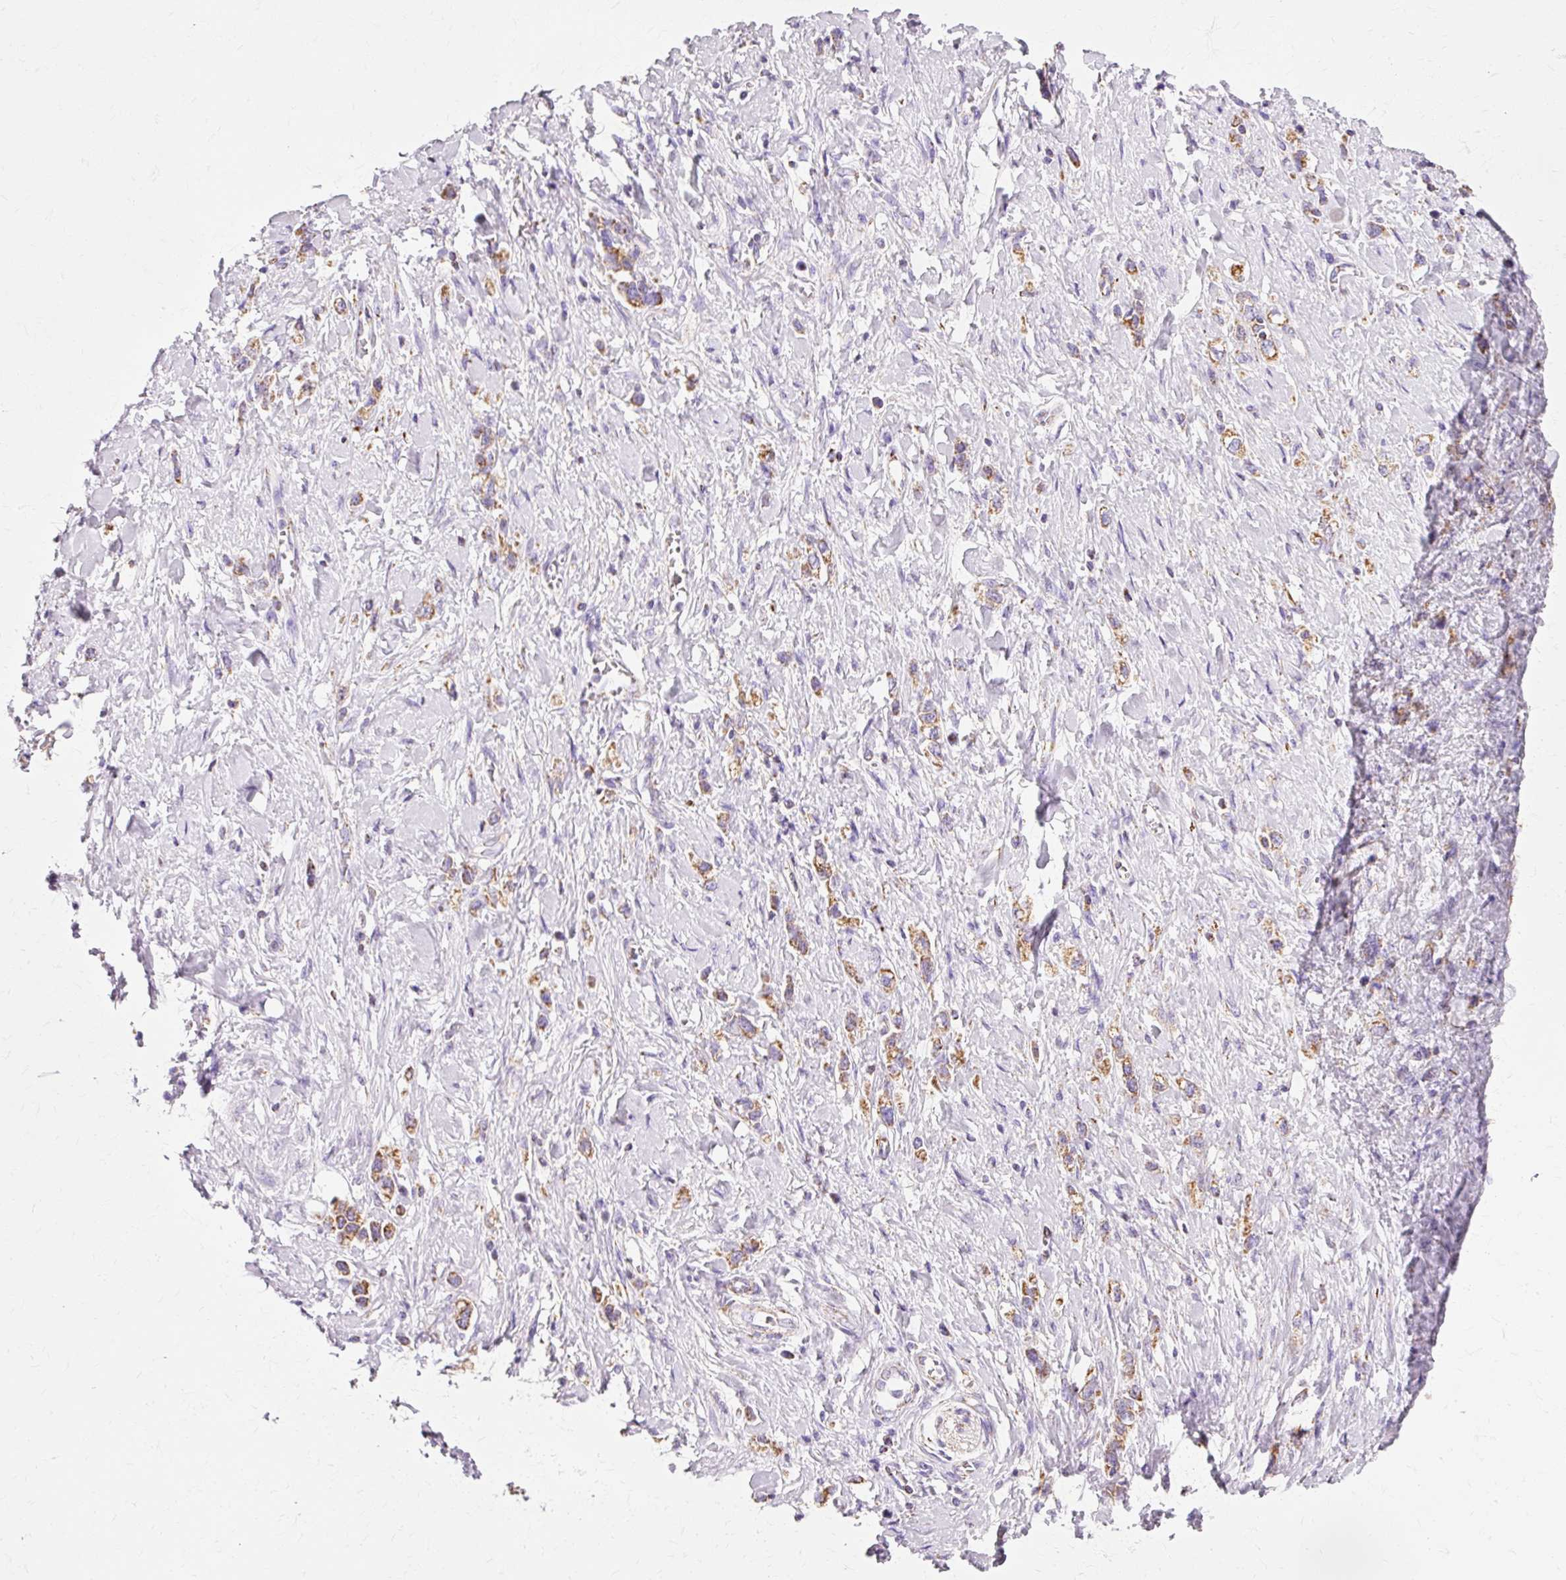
{"staining": {"intensity": "moderate", "quantity": ">75%", "location": "cytoplasmic/membranous"}, "tissue": "stomach cancer", "cell_type": "Tumor cells", "image_type": "cancer", "snomed": [{"axis": "morphology", "description": "Normal tissue, NOS"}, {"axis": "morphology", "description": "Adenocarcinoma, NOS"}, {"axis": "topography", "description": "Stomach, upper"}, {"axis": "topography", "description": "Stomach"}], "caption": "DAB immunohistochemical staining of human adenocarcinoma (stomach) reveals moderate cytoplasmic/membranous protein staining in about >75% of tumor cells.", "gene": "ATP5PO", "patient": {"sex": "female", "age": 65}}